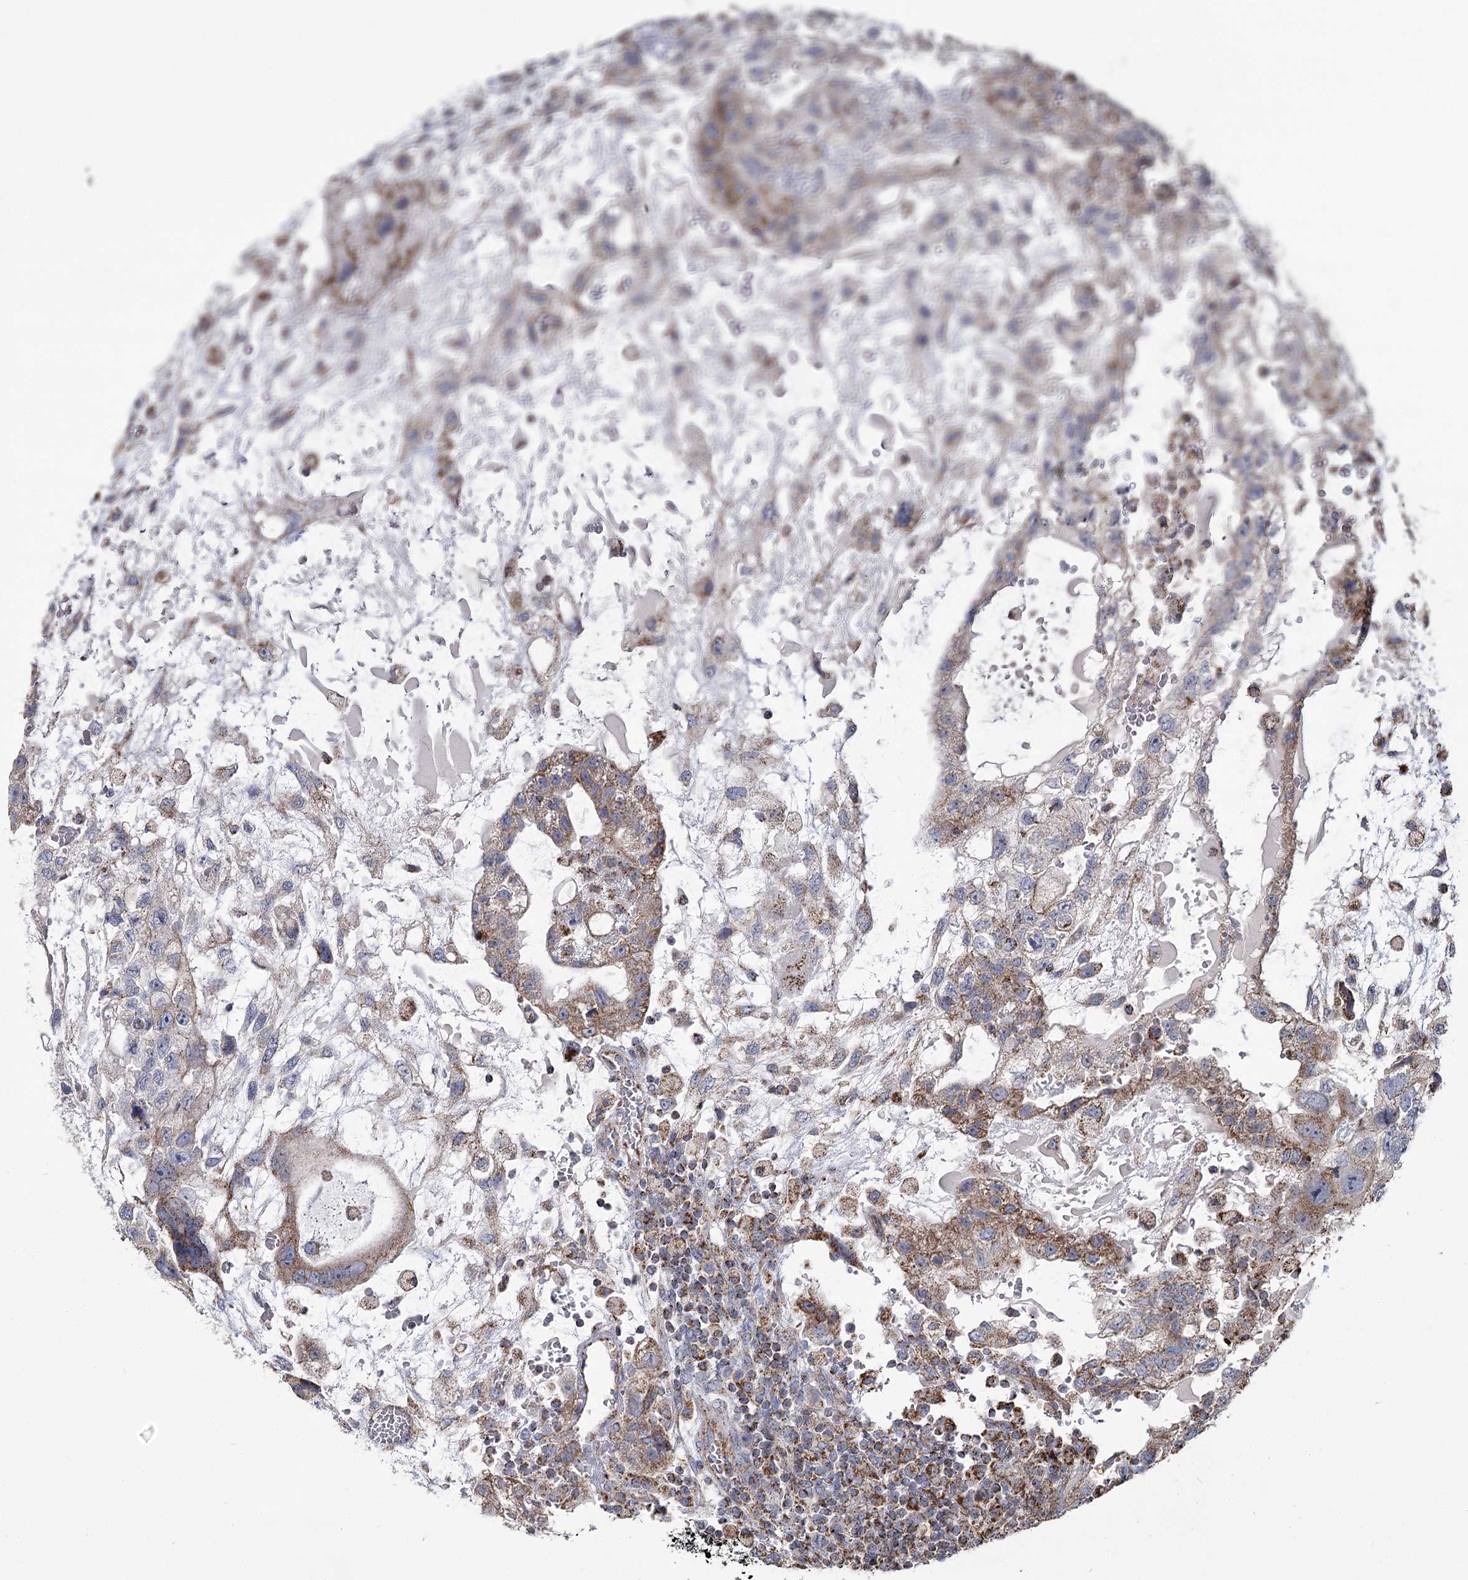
{"staining": {"intensity": "moderate", "quantity": ">75%", "location": "cytoplasmic/membranous"}, "tissue": "testis cancer", "cell_type": "Tumor cells", "image_type": "cancer", "snomed": [{"axis": "morphology", "description": "Carcinoma, Embryonal, NOS"}, {"axis": "topography", "description": "Testis"}], "caption": "The histopathology image demonstrates staining of testis cancer, revealing moderate cytoplasmic/membranous protein expression (brown color) within tumor cells. Using DAB (brown) and hematoxylin (blue) stains, captured at high magnification using brightfield microscopy.", "gene": "RANBP3L", "patient": {"sex": "male", "age": 36}}